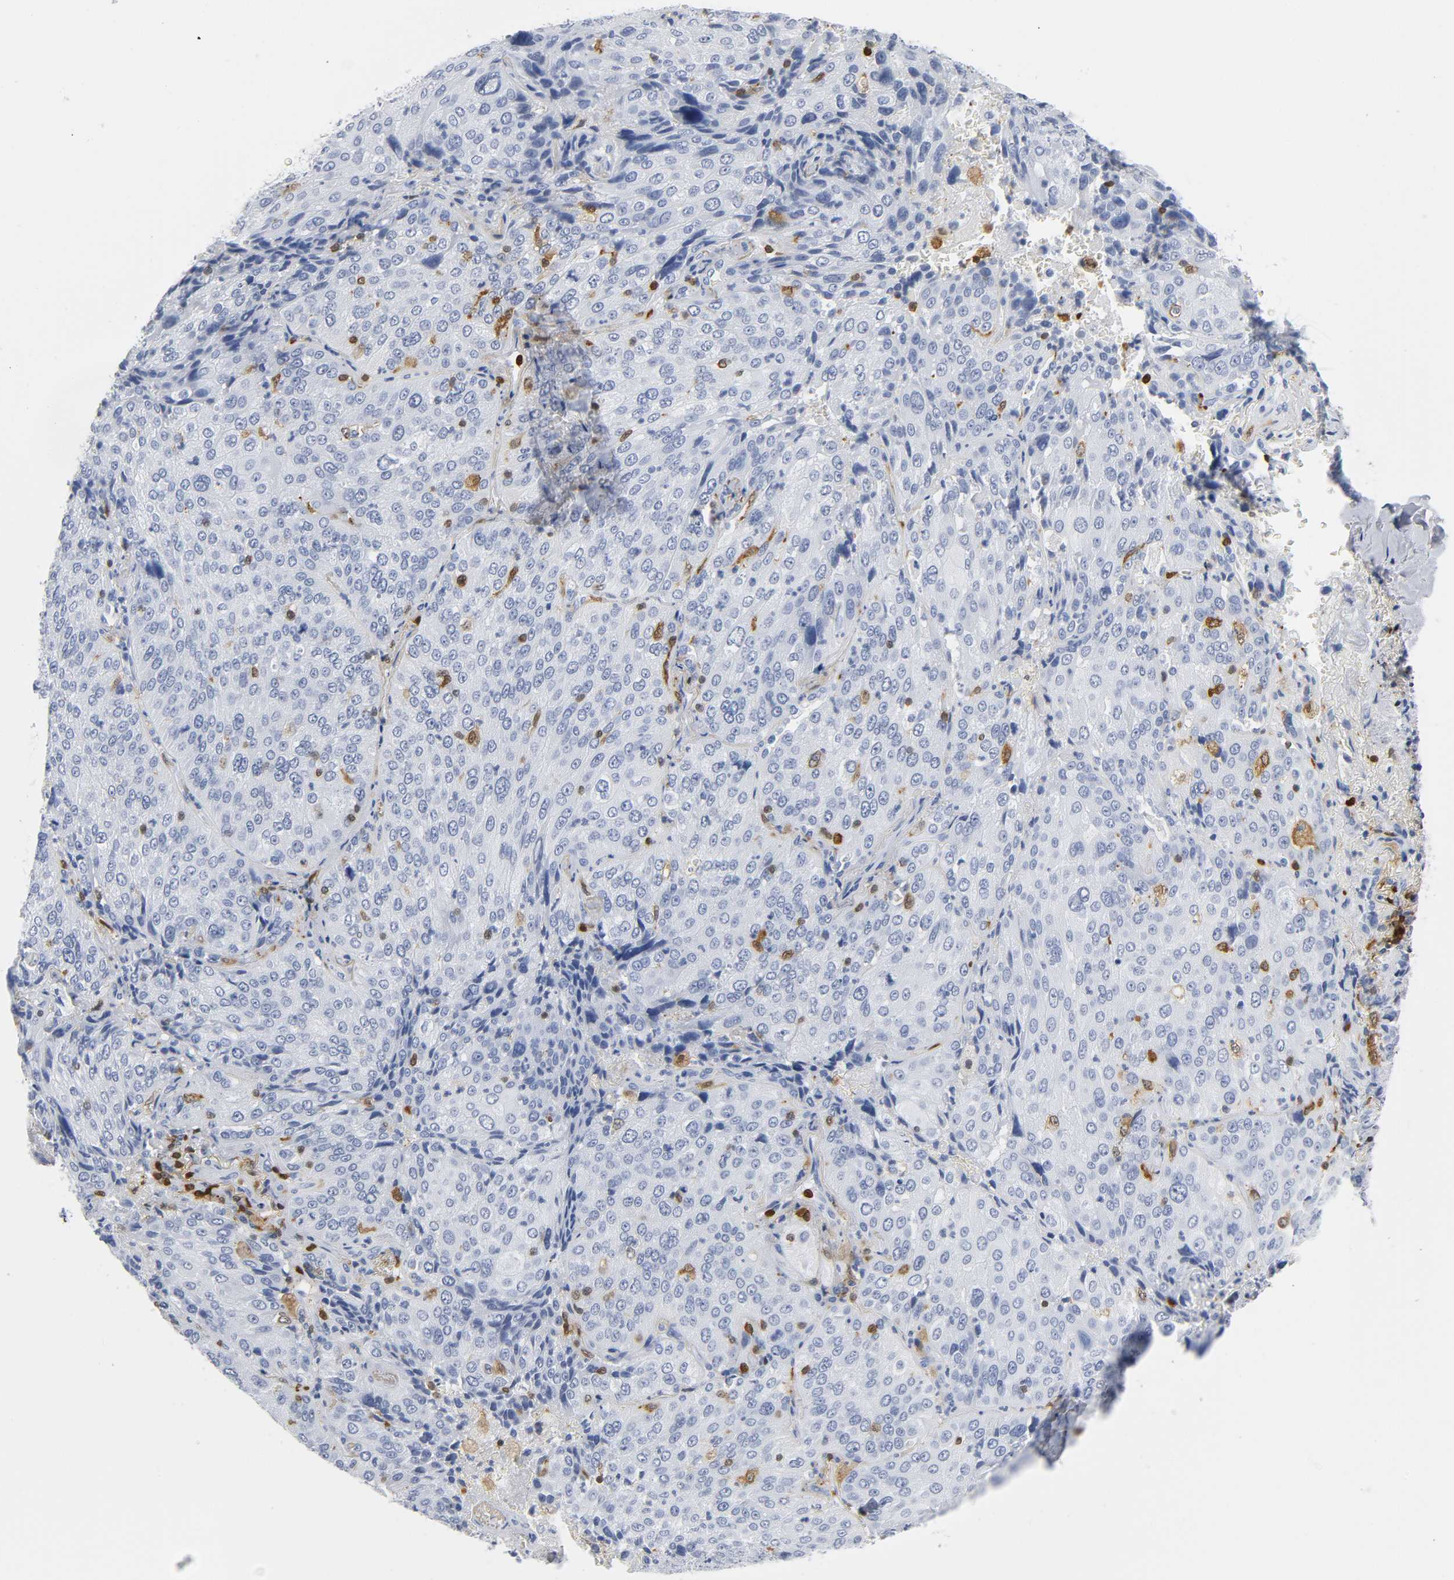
{"staining": {"intensity": "negative", "quantity": "none", "location": "none"}, "tissue": "lung cancer", "cell_type": "Tumor cells", "image_type": "cancer", "snomed": [{"axis": "morphology", "description": "Squamous cell carcinoma, NOS"}, {"axis": "topography", "description": "Lung"}], "caption": "Image shows no protein expression in tumor cells of squamous cell carcinoma (lung) tissue.", "gene": "DOK2", "patient": {"sex": "male", "age": 54}}